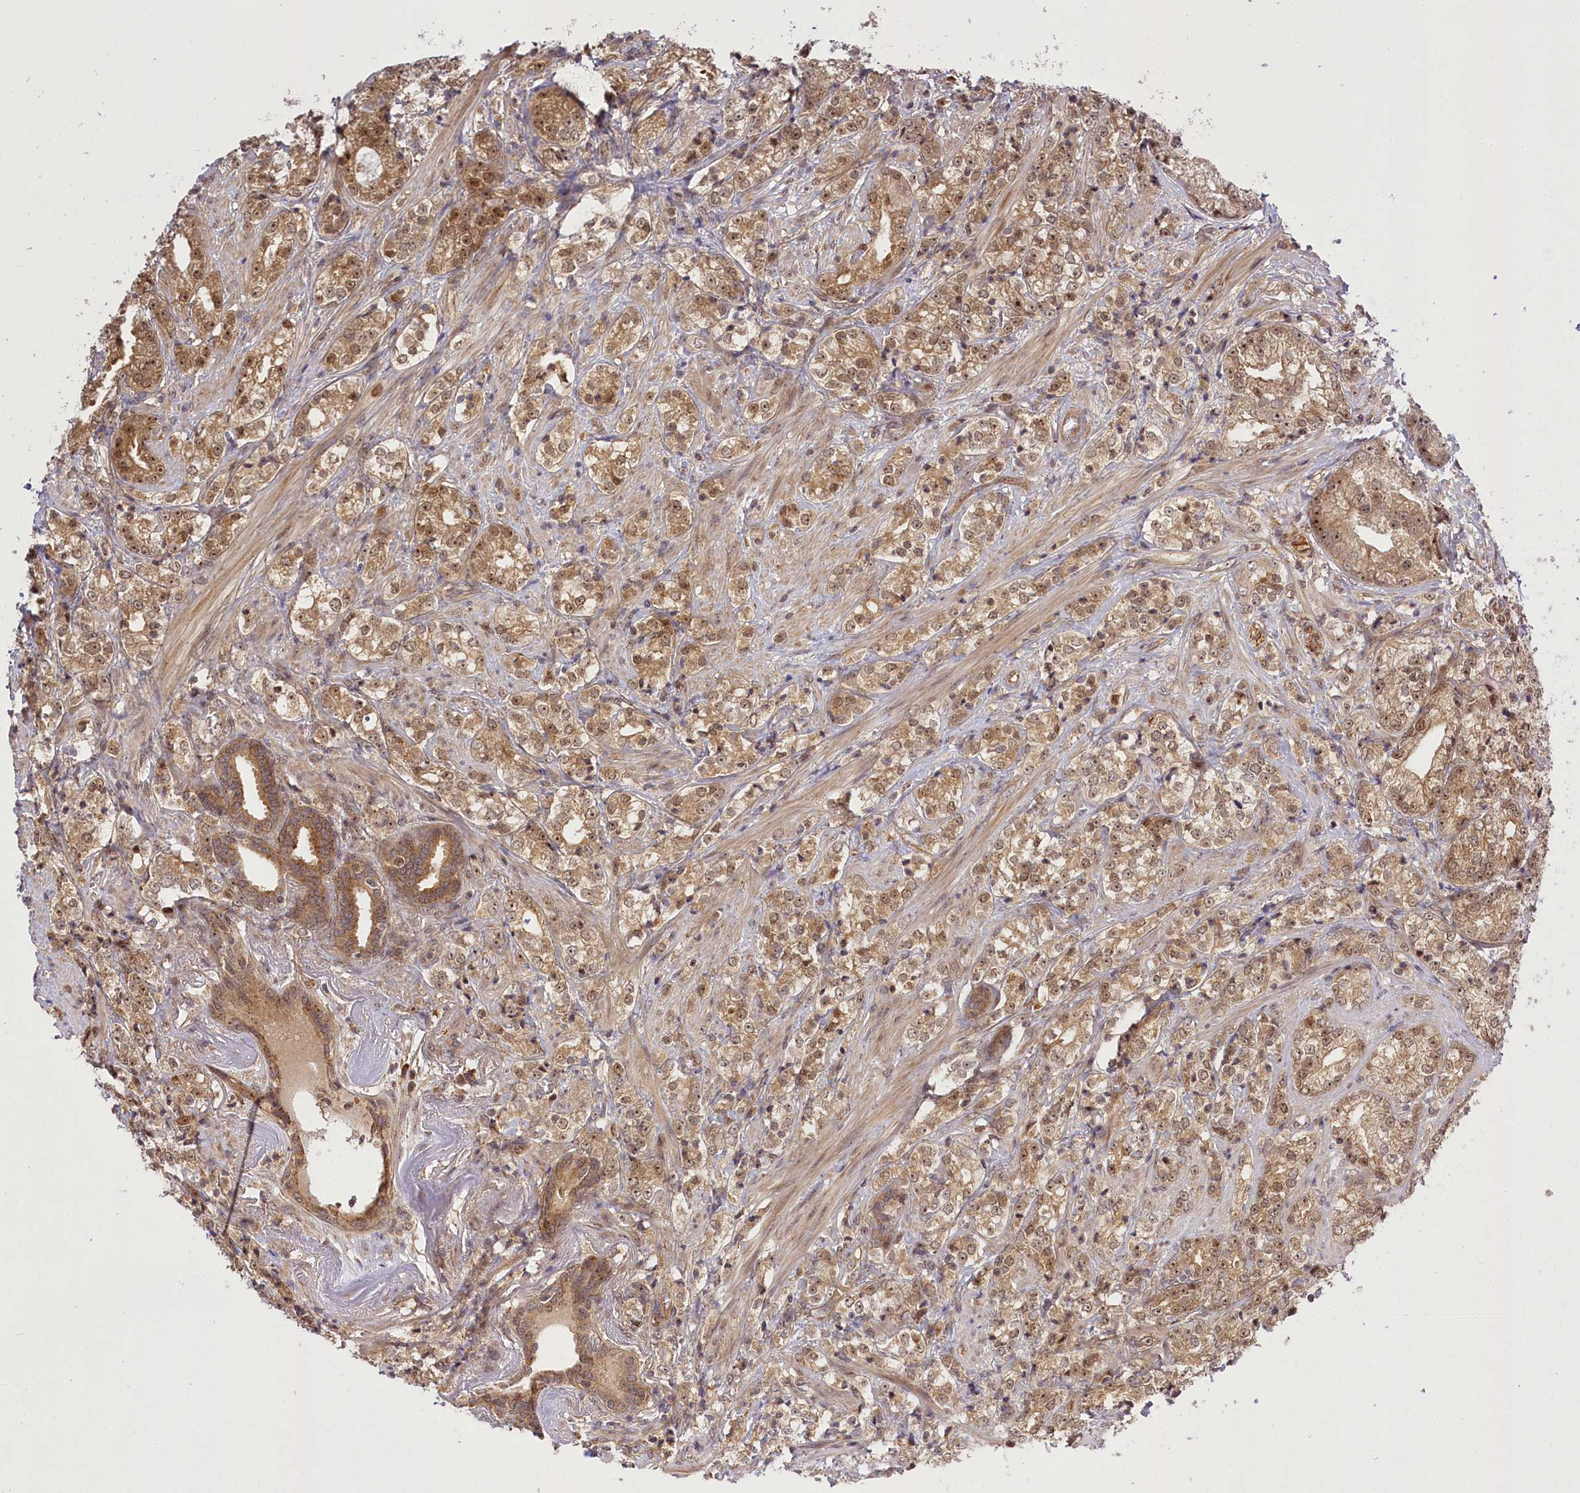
{"staining": {"intensity": "moderate", "quantity": ">75%", "location": "cytoplasmic/membranous,nuclear"}, "tissue": "prostate cancer", "cell_type": "Tumor cells", "image_type": "cancer", "snomed": [{"axis": "morphology", "description": "Adenocarcinoma, High grade"}, {"axis": "topography", "description": "Prostate"}], "caption": "Prostate high-grade adenocarcinoma stained with DAB immunohistochemistry (IHC) reveals medium levels of moderate cytoplasmic/membranous and nuclear expression in approximately >75% of tumor cells. Nuclei are stained in blue.", "gene": "SERGEF", "patient": {"sex": "male", "age": 69}}